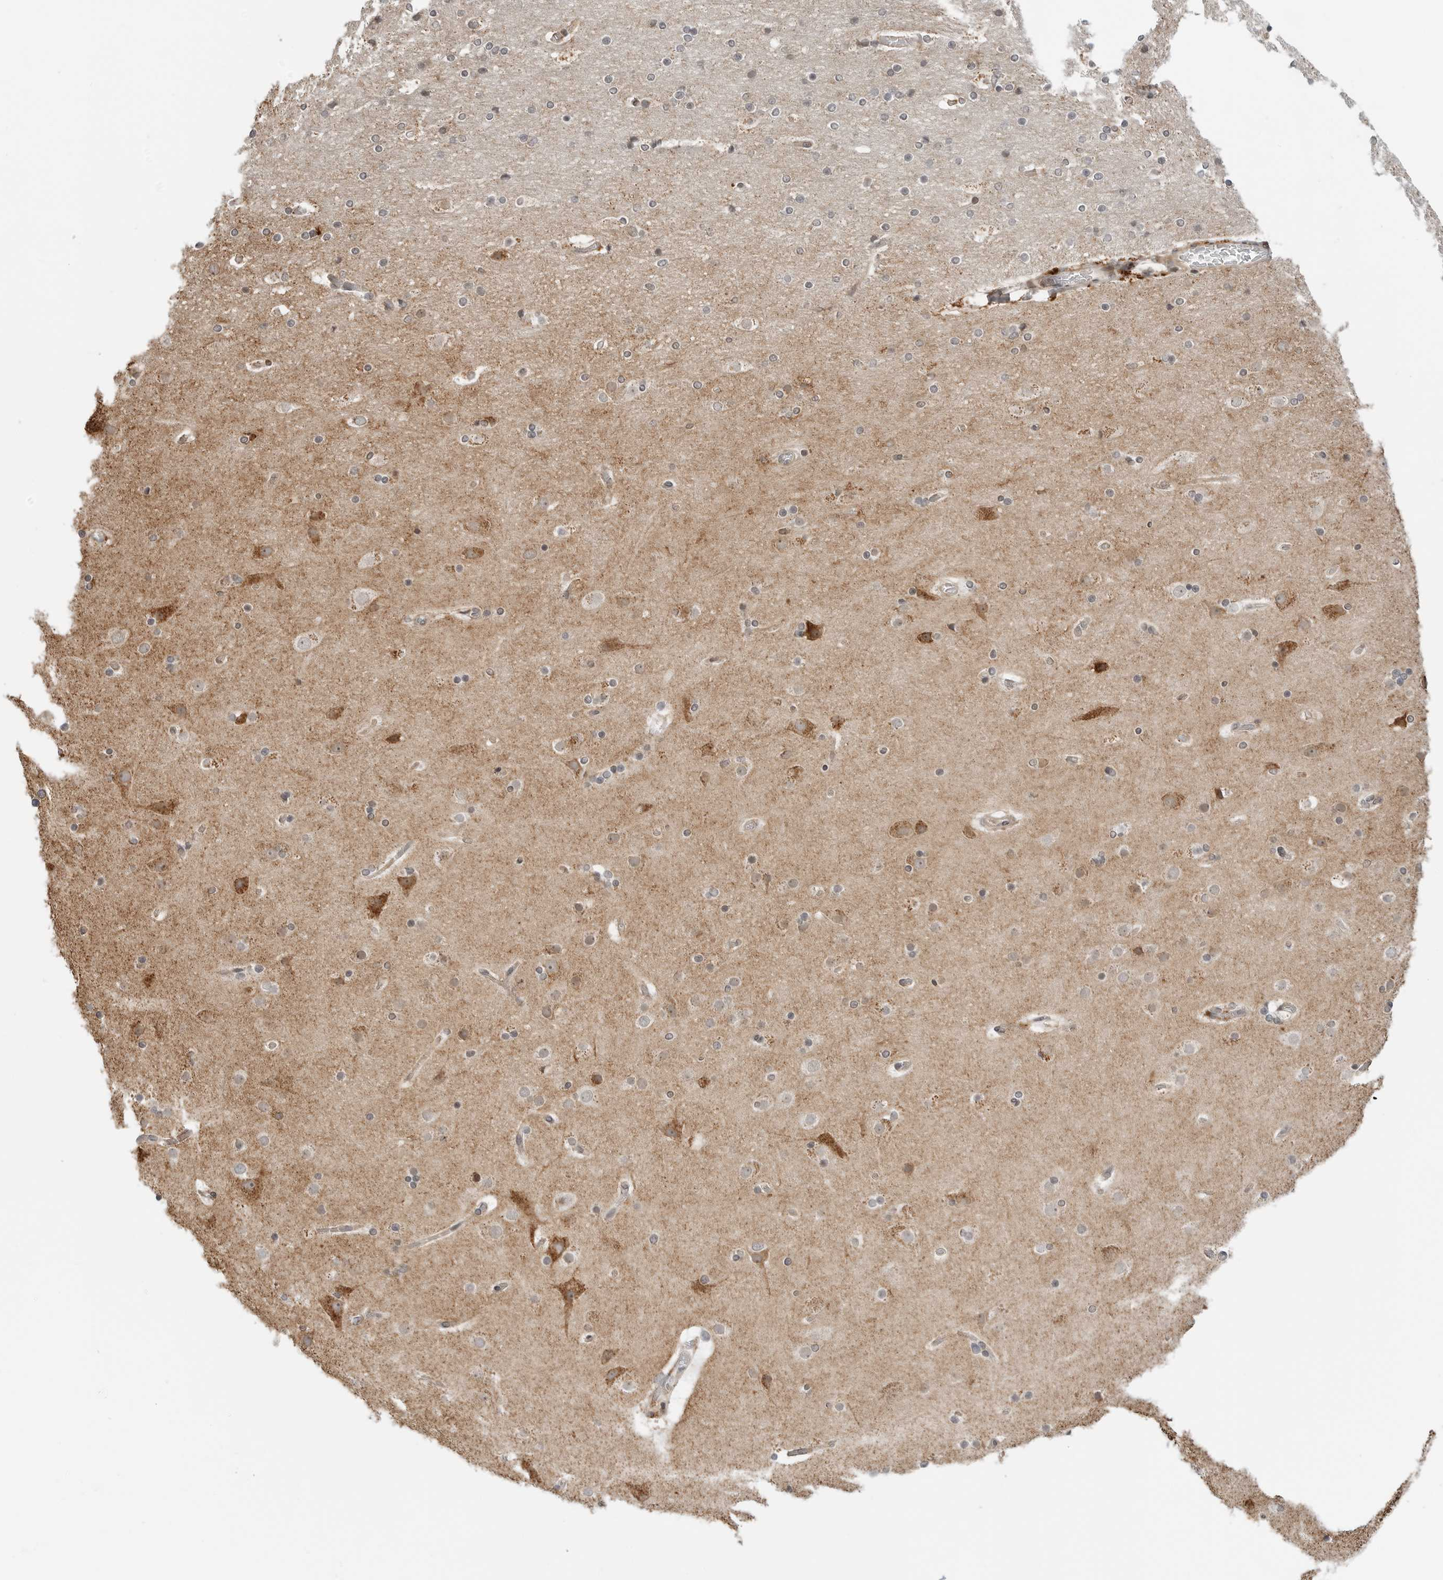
{"staining": {"intensity": "weak", "quantity": ">75%", "location": "cytoplasmic/membranous"}, "tissue": "cerebral cortex", "cell_type": "Endothelial cells", "image_type": "normal", "snomed": [{"axis": "morphology", "description": "Normal tissue, NOS"}, {"axis": "topography", "description": "Cerebral cortex"}], "caption": "Immunohistochemical staining of normal cerebral cortex demonstrates >75% levels of weak cytoplasmic/membranous protein positivity in about >75% of endothelial cells.", "gene": "PEX2", "patient": {"sex": "male", "age": 57}}